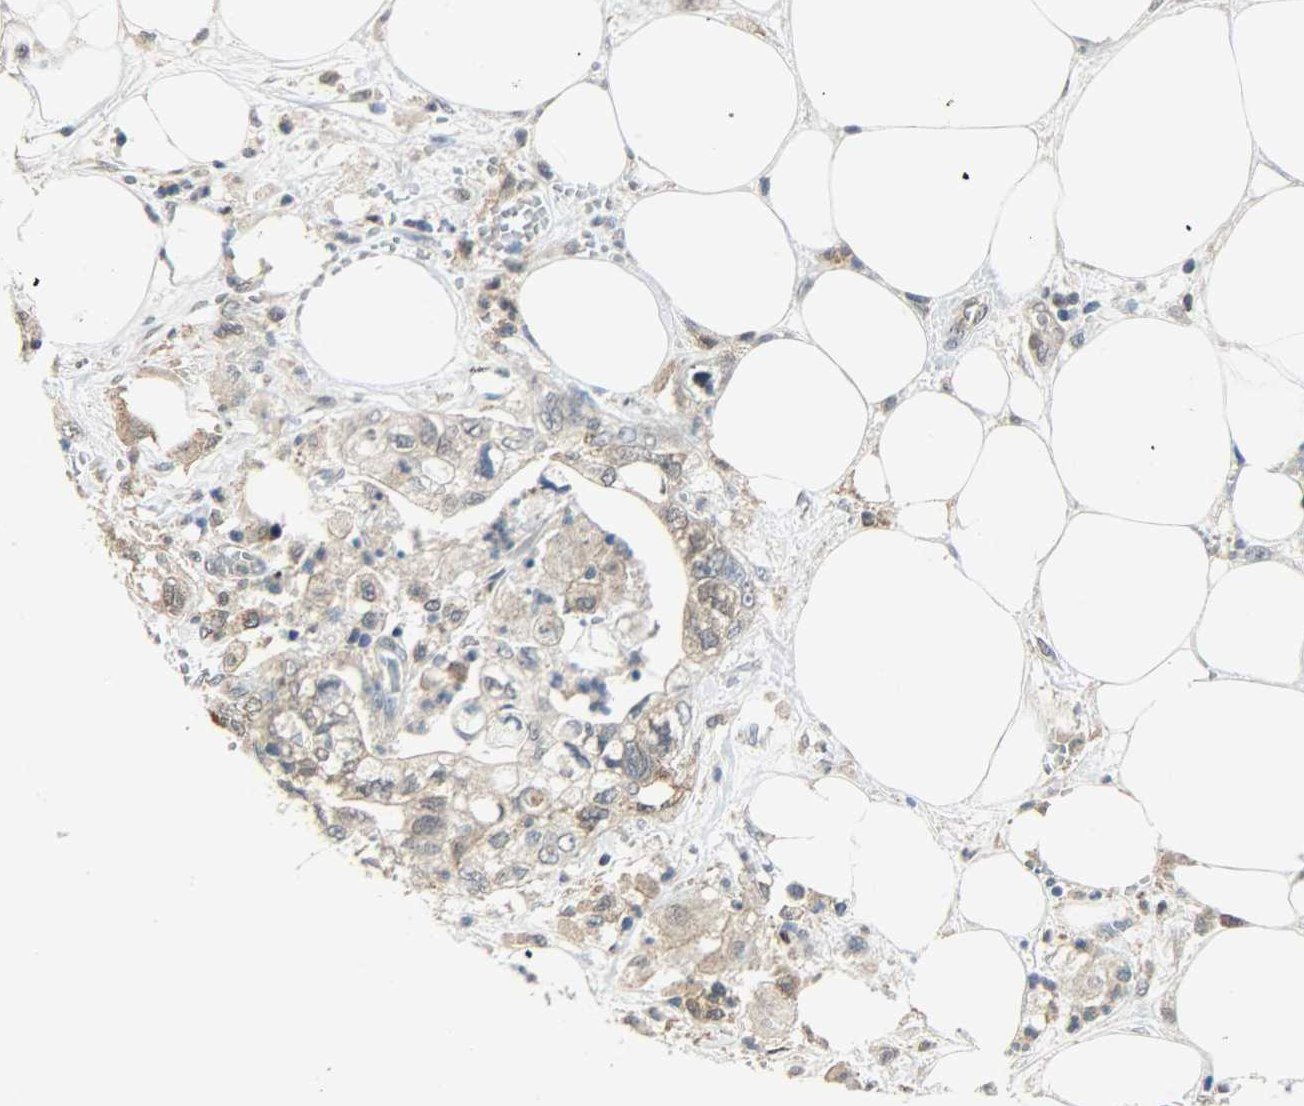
{"staining": {"intensity": "moderate", "quantity": "25%-75%", "location": "cytoplasmic/membranous"}, "tissue": "pancreatic cancer", "cell_type": "Tumor cells", "image_type": "cancer", "snomed": [{"axis": "morphology", "description": "Adenocarcinoma, NOS"}, {"axis": "topography", "description": "Pancreas"}], "caption": "A brown stain labels moderate cytoplasmic/membranous expression of a protein in adenocarcinoma (pancreatic) tumor cells. (IHC, brightfield microscopy, high magnification).", "gene": "TRIM21", "patient": {"sex": "male", "age": 70}}